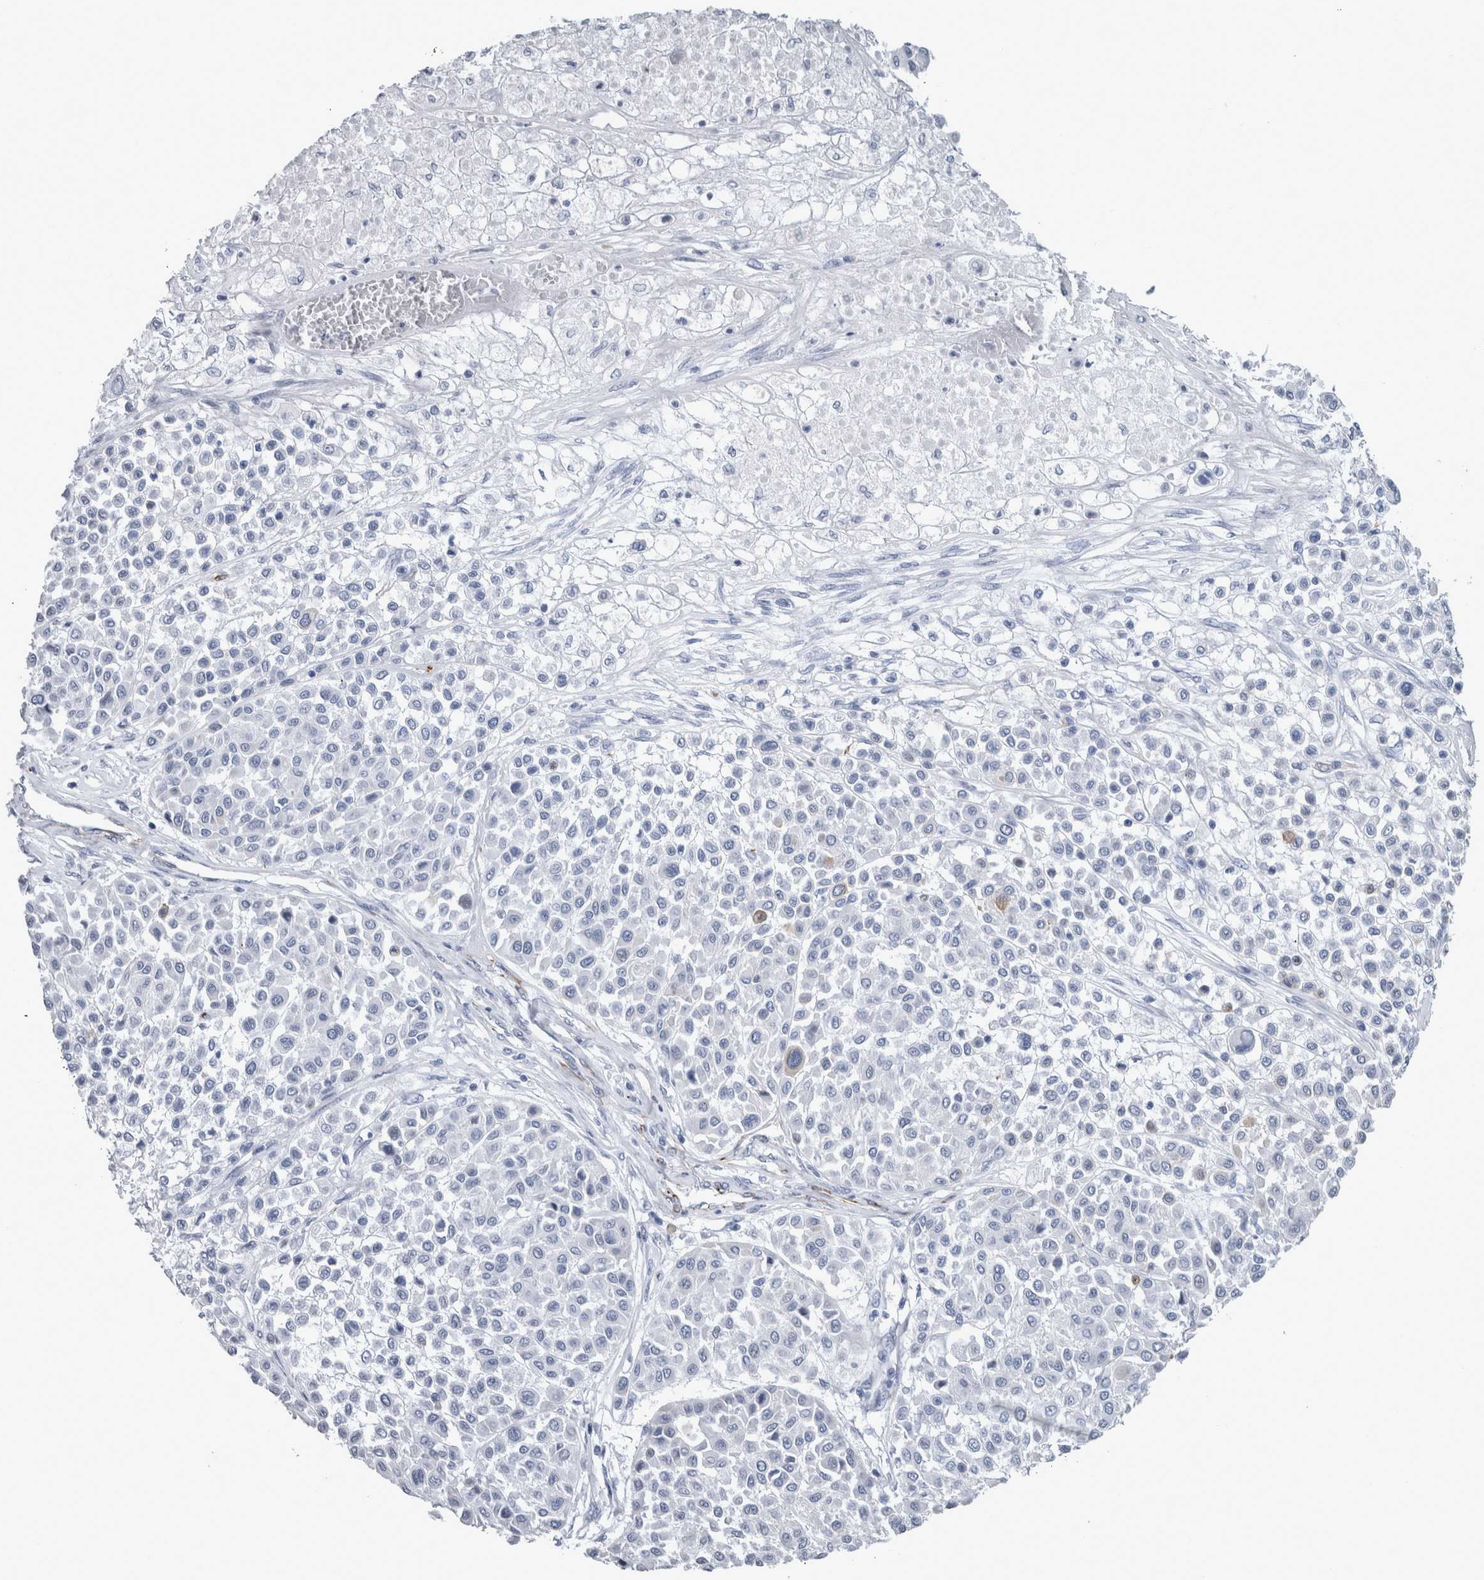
{"staining": {"intensity": "negative", "quantity": "none", "location": "none"}, "tissue": "melanoma", "cell_type": "Tumor cells", "image_type": "cancer", "snomed": [{"axis": "morphology", "description": "Malignant melanoma, Metastatic site"}, {"axis": "topography", "description": "Soft tissue"}], "caption": "DAB immunohistochemical staining of human melanoma displays no significant expression in tumor cells.", "gene": "VWDE", "patient": {"sex": "male", "age": 41}}